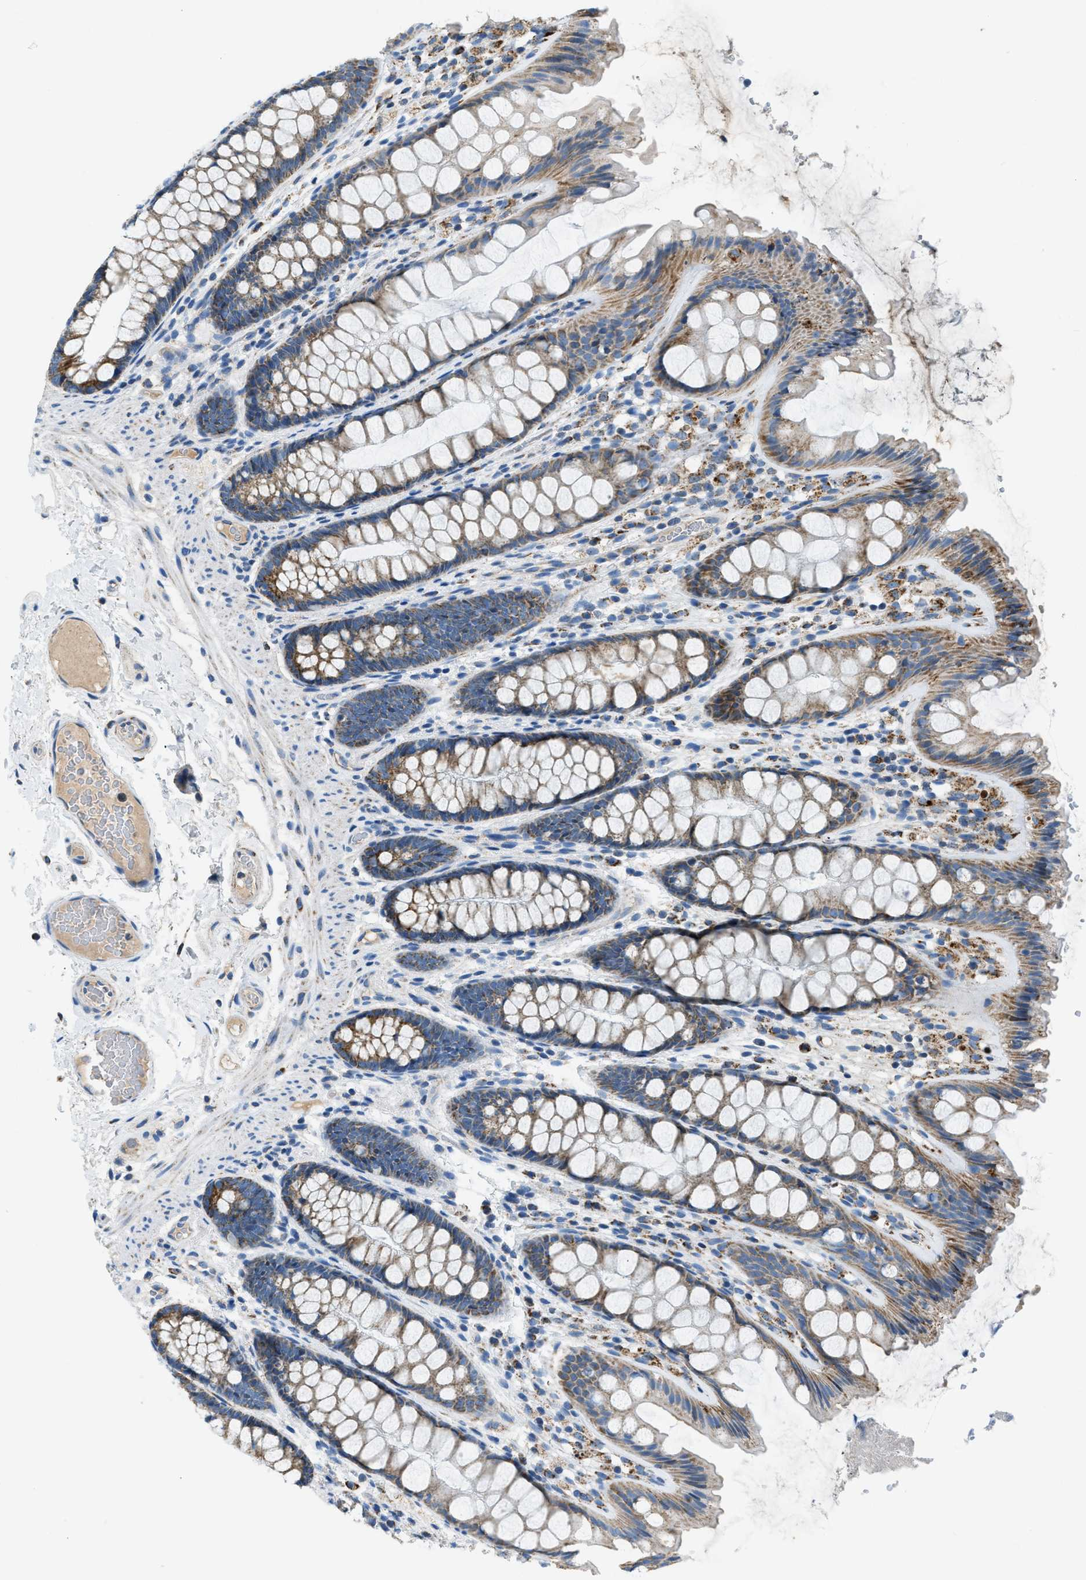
{"staining": {"intensity": "negative", "quantity": "none", "location": "none"}, "tissue": "colon", "cell_type": "Endothelial cells", "image_type": "normal", "snomed": [{"axis": "morphology", "description": "Normal tissue, NOS"}, {"axis": "topography", "description": "Colon"}], "caption": "Immunohistochemistry of unremarkable colon exhibits no positivity in endothelial cells. Brightfield microscopy of immunohistochemistry stained with DAB (3,3'-diaminobenzidine) (brown) and hematoxylin (blue), captured at high magnification.", "gene": "ACADVL", "patient": {"sex": "female", "age": 56}}